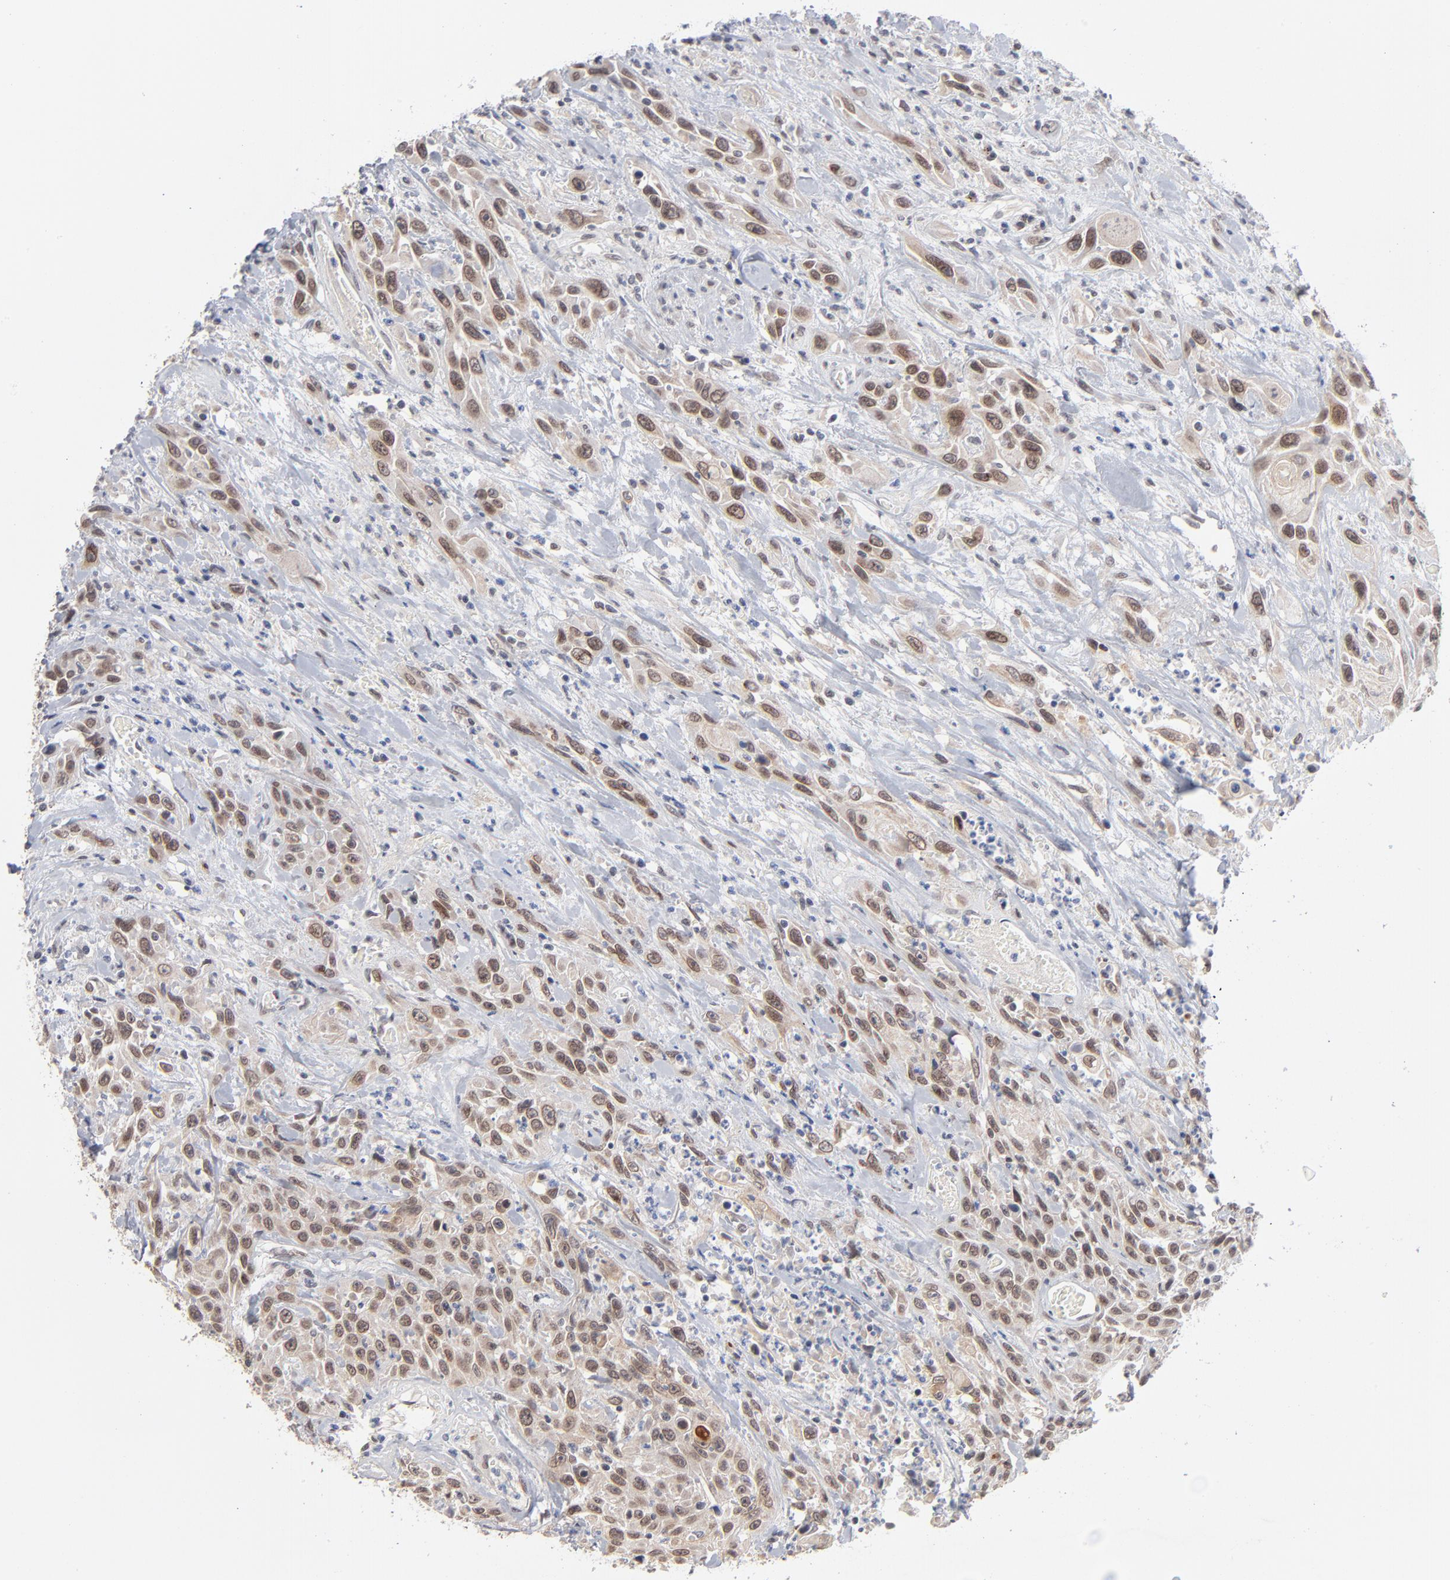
{"staining": {"intensity": "moderate", "quantity": ">75%", "location": "nuclear"}, "tissue": "urothelial cancer", "cell_type": "Tumor cells", "image_type": "cancer", "snomed": [{"axis": "morphology", "description": "Urothelial carcinoma, High grade"}, {"axis": "topography", "description": "Urinary bladder"}], "caption": "Protein staining demonstrates moderate nuclear staining in approximately >75% of tumor cells in urothelial cancer.", "gene": "MBIP", "patient": {"sex": "female", "age": 84}}